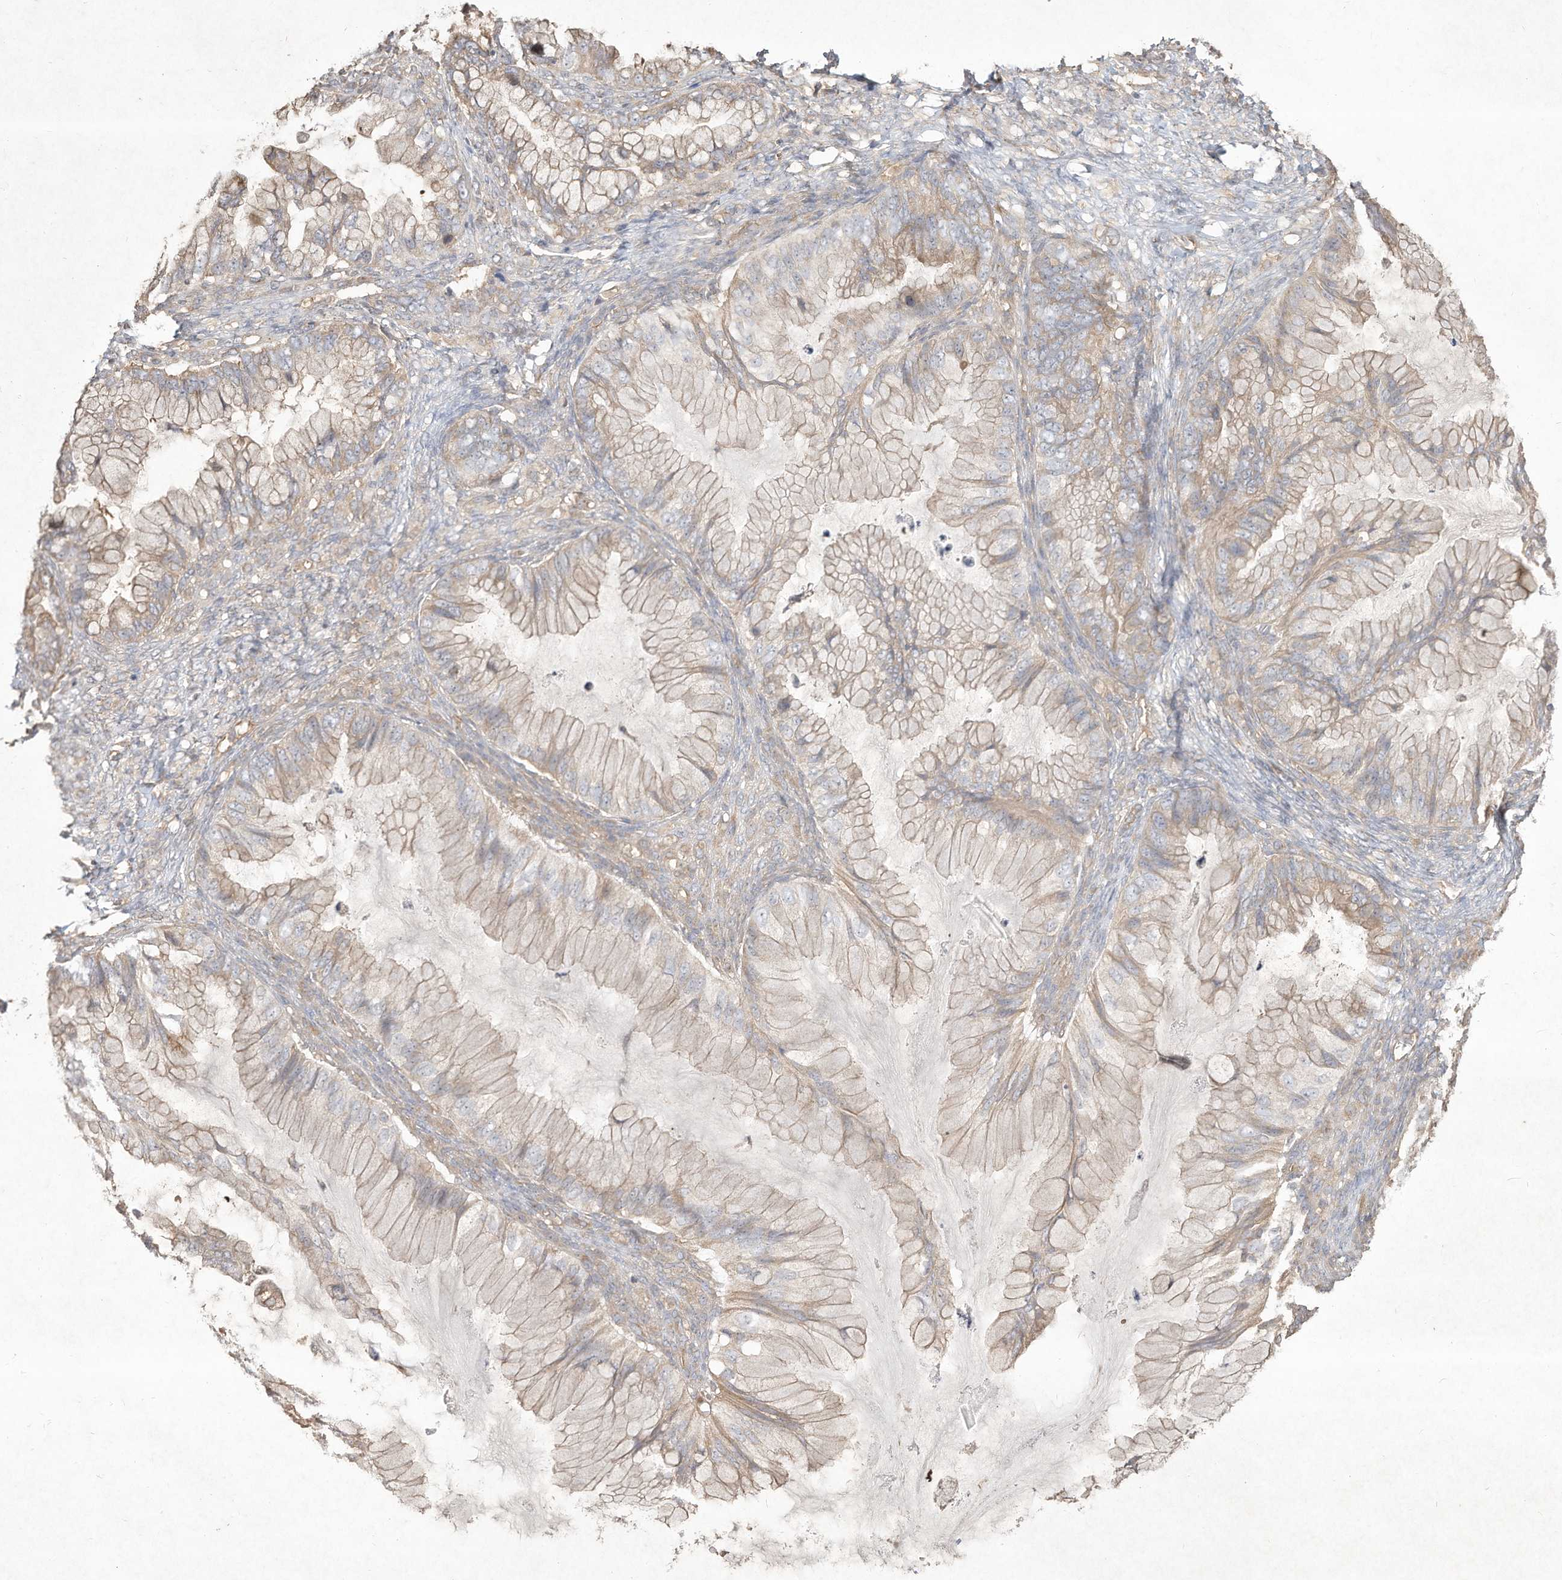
{"staining": {"intensity": "weak", "quantity": "<25%", "location": "cytoplasmic/membranous"}, "tissue": "ovarian cancer", "cell_type": "Tumor cells", "image_type": "cancer", "snomed": [{"axis": "morphology", "description": "Cystadenocarcinoma, mucinous, NOS"}, {"axis": "topography", "description": "Ovary"}], "caption": "A high-resolution micrograph shows immunohistochemistry staining of ovarian cancer (mucinous cystadenocarcinoma), which exhibits no significant positivity in tumor cells.", "gene": "DYNC1I2", "patient": {"sex": "female", "age": 36}}